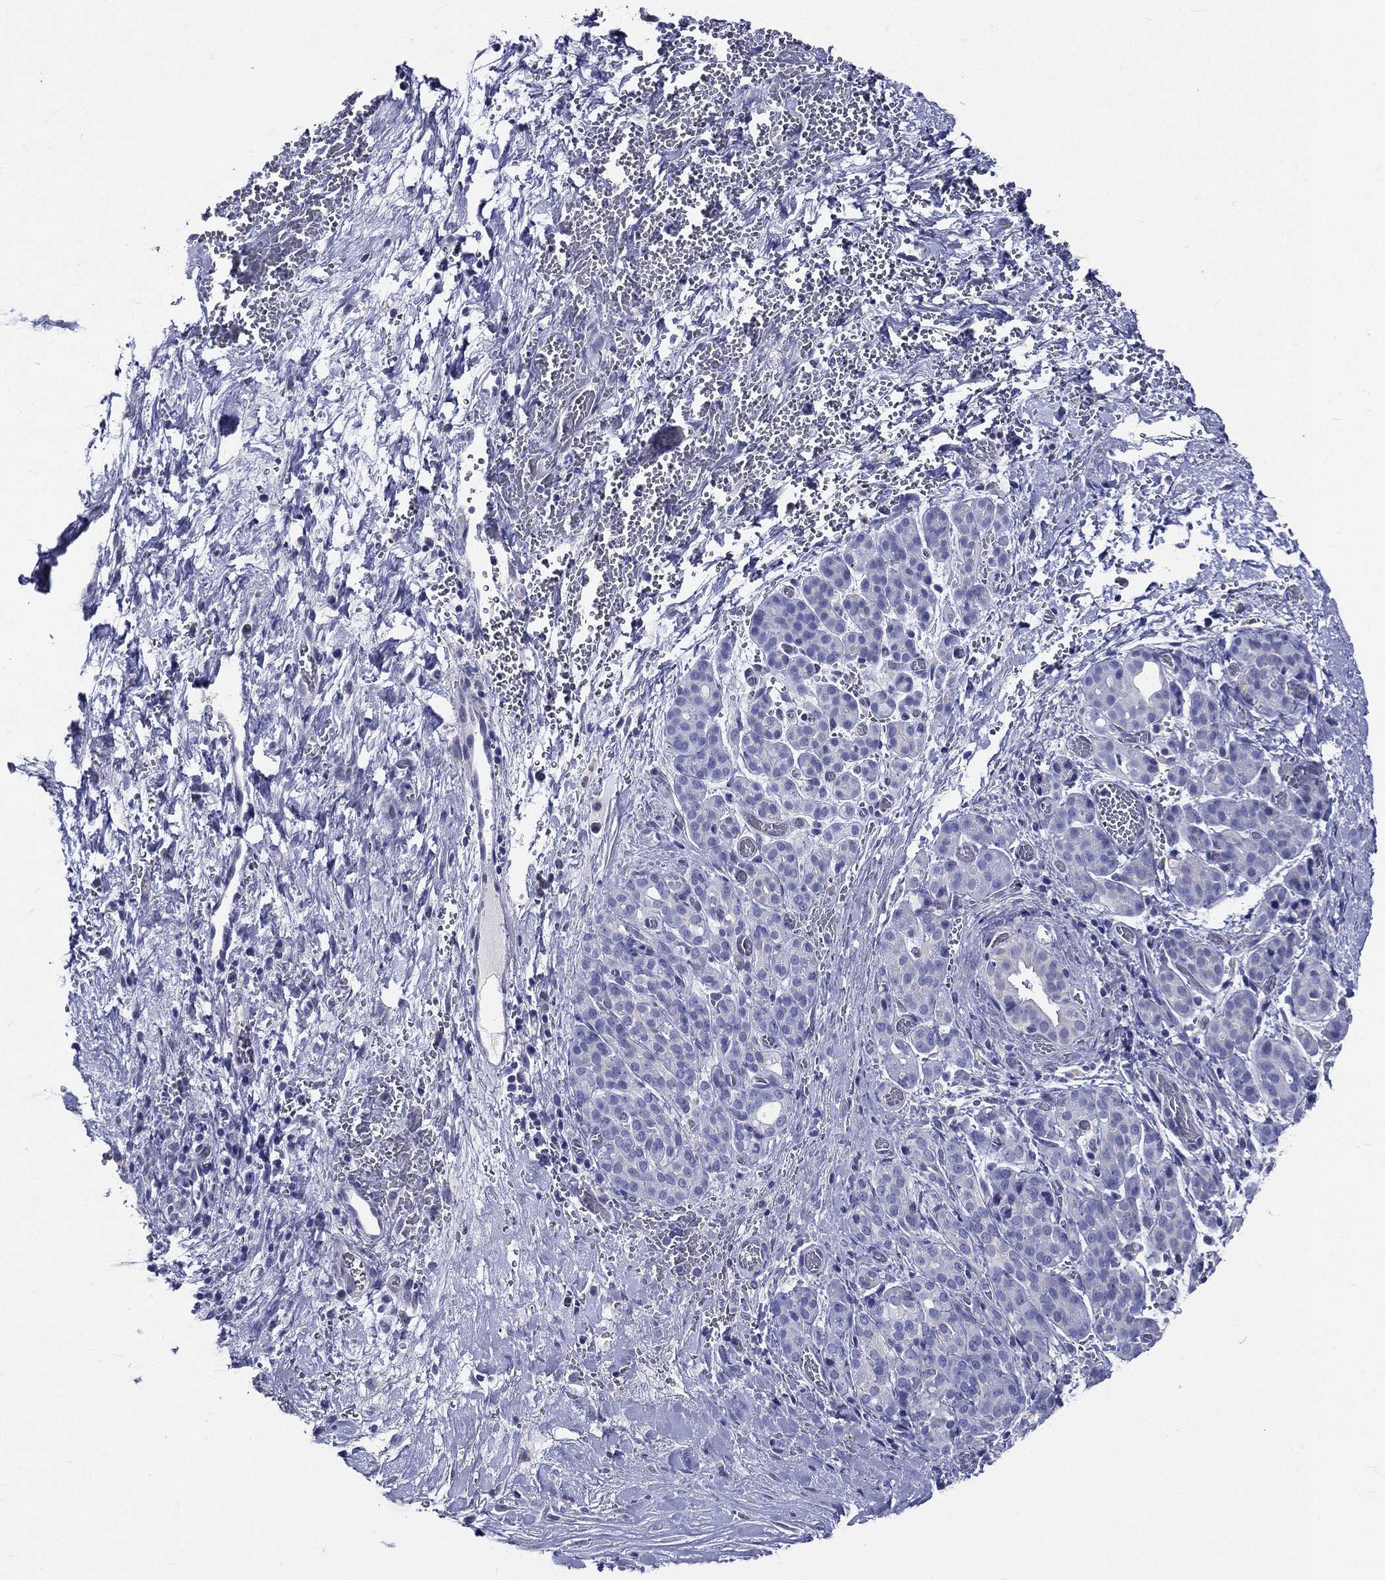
{"staining": {"intensity": "negative", "quantity": "none", "location": "none"}, "tissue": "pancreatic cancer", "cell_type": "Tumor cells", "image_type": "cancer", "snomed": [{"axis": "morphology", "description": "Adenocarcinoma, NOS"}, {"axis": "topography", "description": "Pancreas"}], "caption": "A photomicrograph of adenocarcinoma (pancreatic) stained for a protein reveals no brown staining in tumor cells. Nuclei are stained in blue.", "gene": "DPYS", "patient": {"sex": "male", "age": 44}}